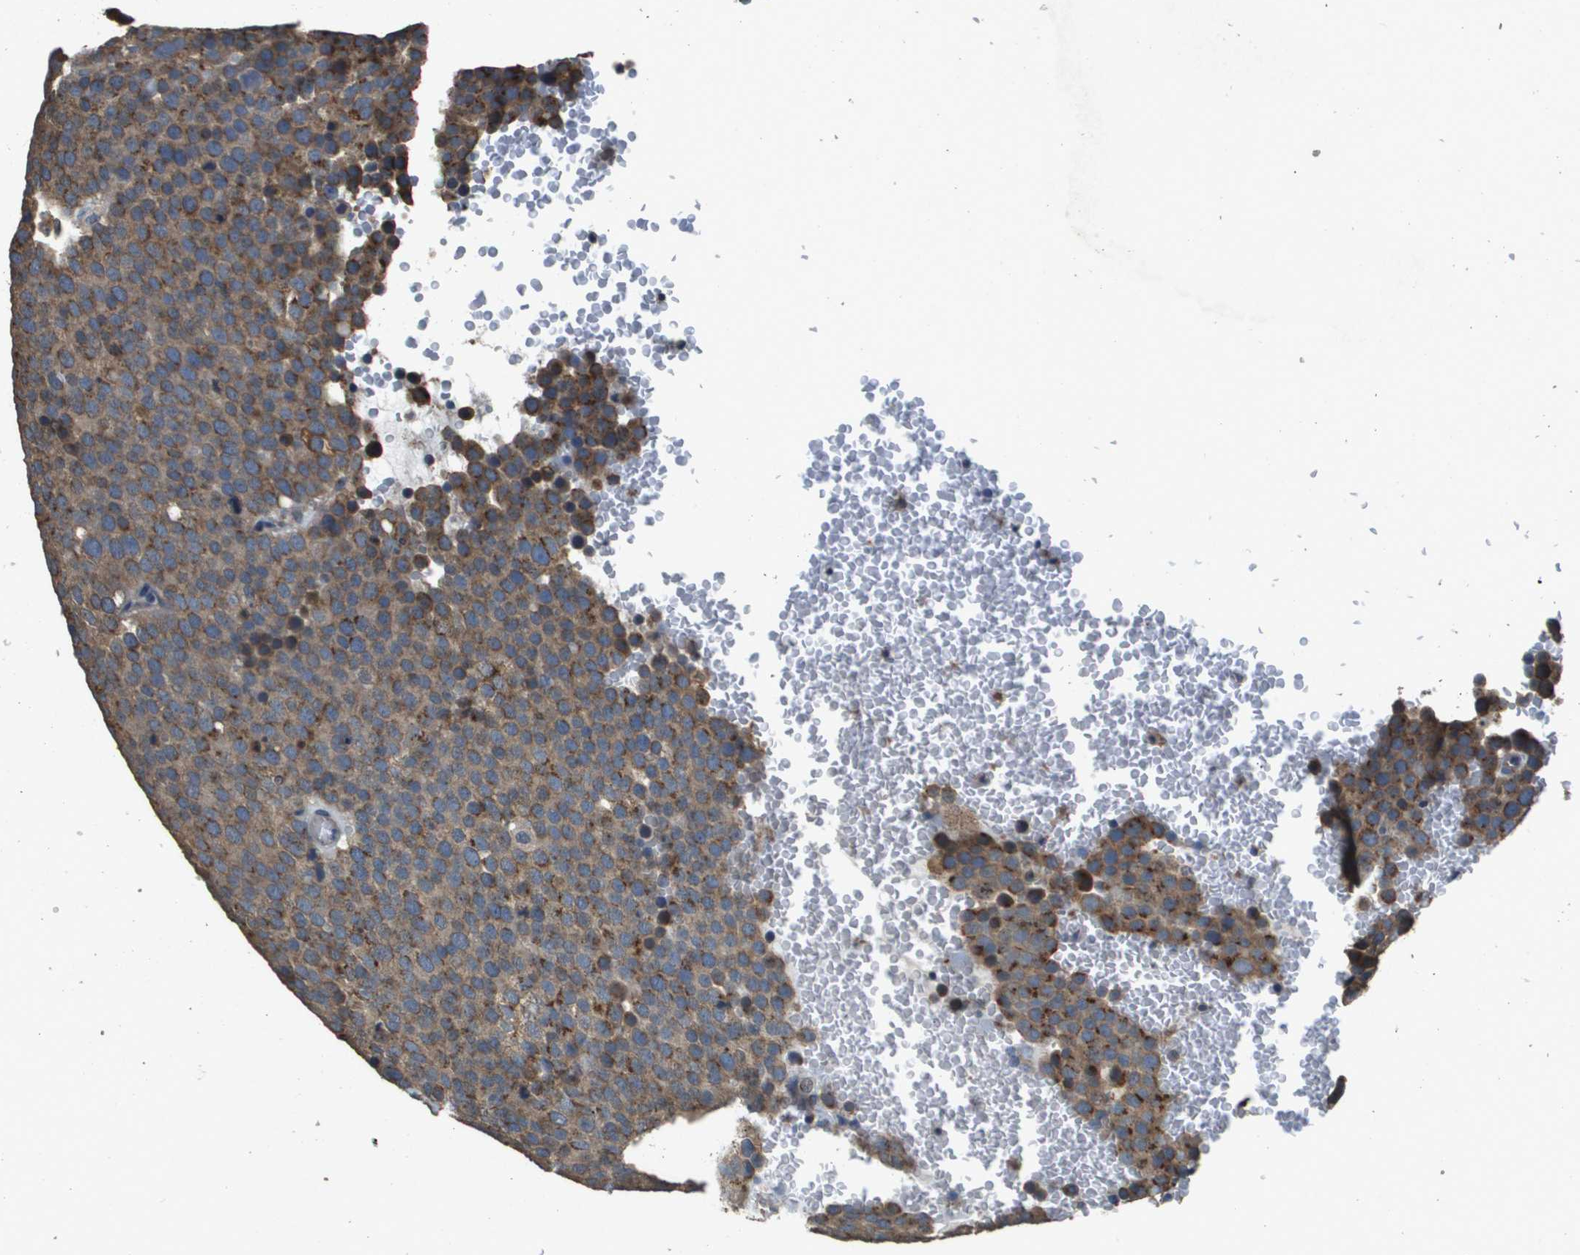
{"staining": {"intensity": "moderate", "quantity": ">75%", "location": "cytoplasmic/membranous"}, "tissue": "testis cancer", "cell_type": "Tumor cells", "image_type": "cancer", "snomed": [{"axis": "morphology", "description": "Seminoma, NOS"}, {"axis": "topography", "description": "Testis"}], "caption": "Testis seminoma stained for a protein displays moderate cytoplasmic/membranous positivity in tumor cells.", "gene": "RAB6B", "patient": {"sex": "male", "age": 71}}